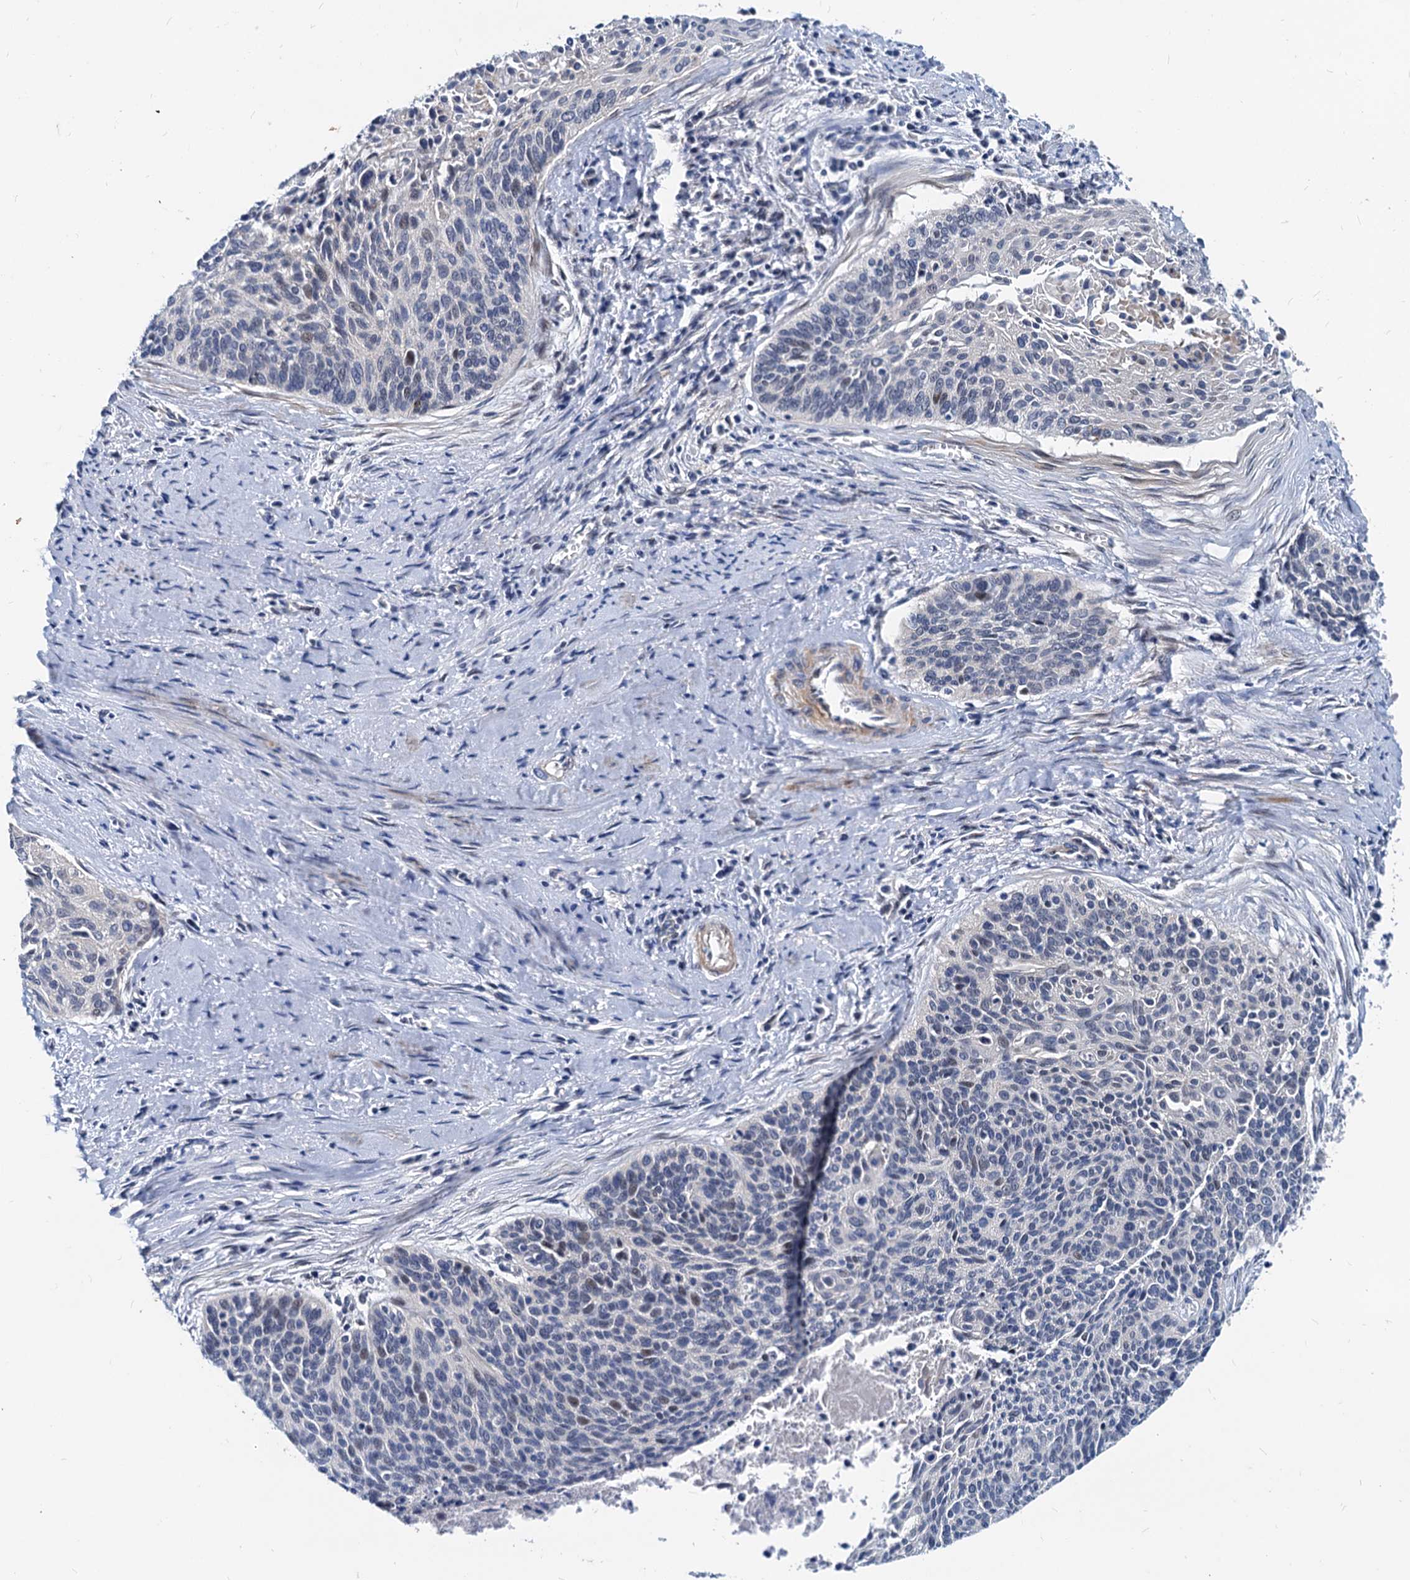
{"staining": {"intensity": "negative", "quantity": "none", "location": "none"}, "tissue": "cervical cancer", "cell_type": "Tumor cells", "image_type": "cancer", "snomed": [{"axis": "morphology", "description": "Squamous cell carcinoma, NOS"}, {"axis": "topography", "description": "Cervix"}], "caption": "This is a image of immunohistochemistry staining of cervical cancer, which shows no staining in tumor cells.", "gene": "HSF2", "patient": {"sex": "female", "age": 55}}